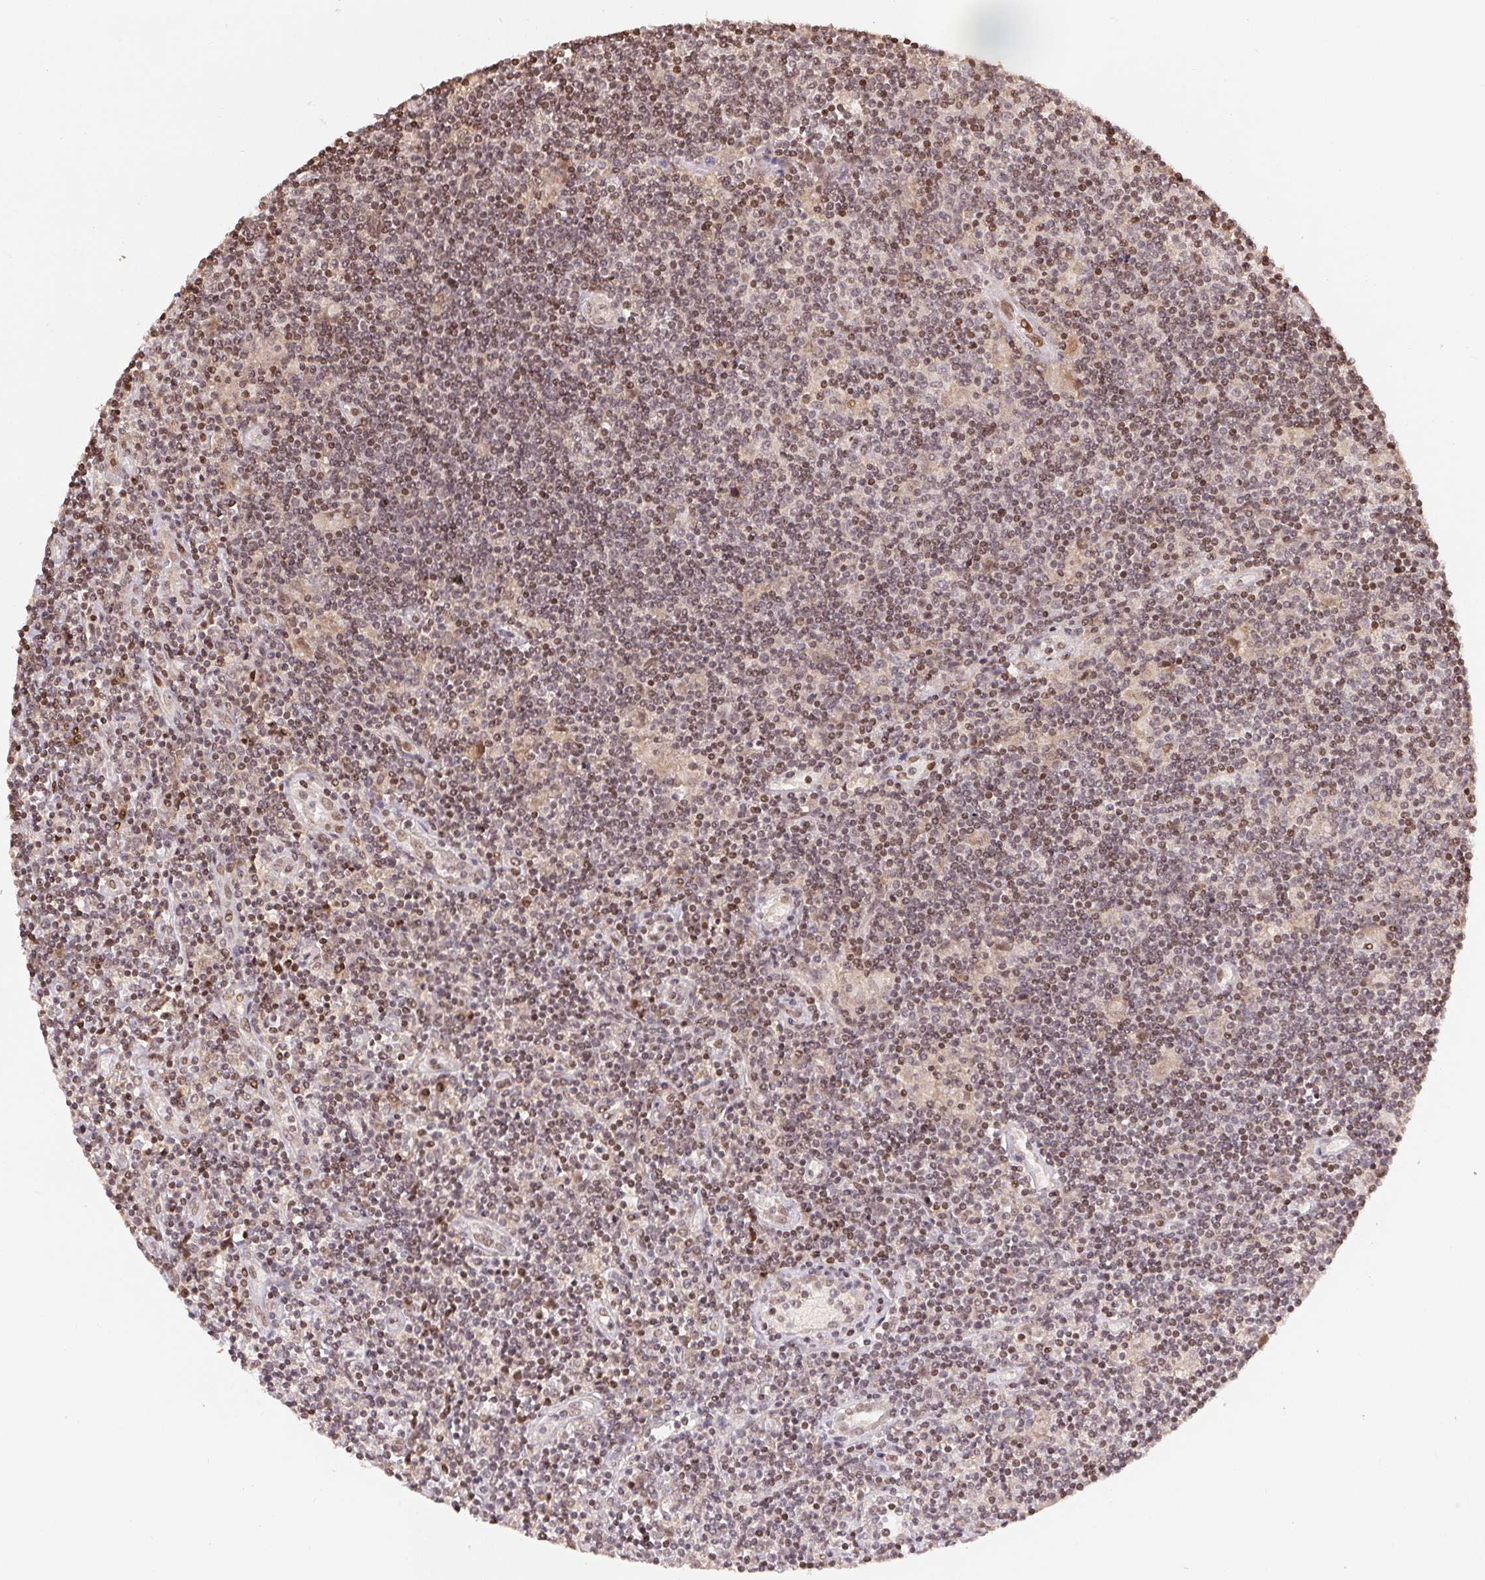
{"staining": {"intensity": "moderate", "quantity": ">75%", "location": "nuclear"}, "tissue": "lymphoma", "cell_type": "Tumor cells", "image_type": "cancer", "snomed": [{"axis": "morphology", "description": "Hodgkin's disease, NOS"}, {"axis": "topography", "description": "Lymph node"}], "caption": "Tumor cells exhibit moderate nuclear expression in about >75% of cells in Hodgkin's disease.", "gene": "MAPKAPK2", "patient": {"sex": "male", "age": 40}}